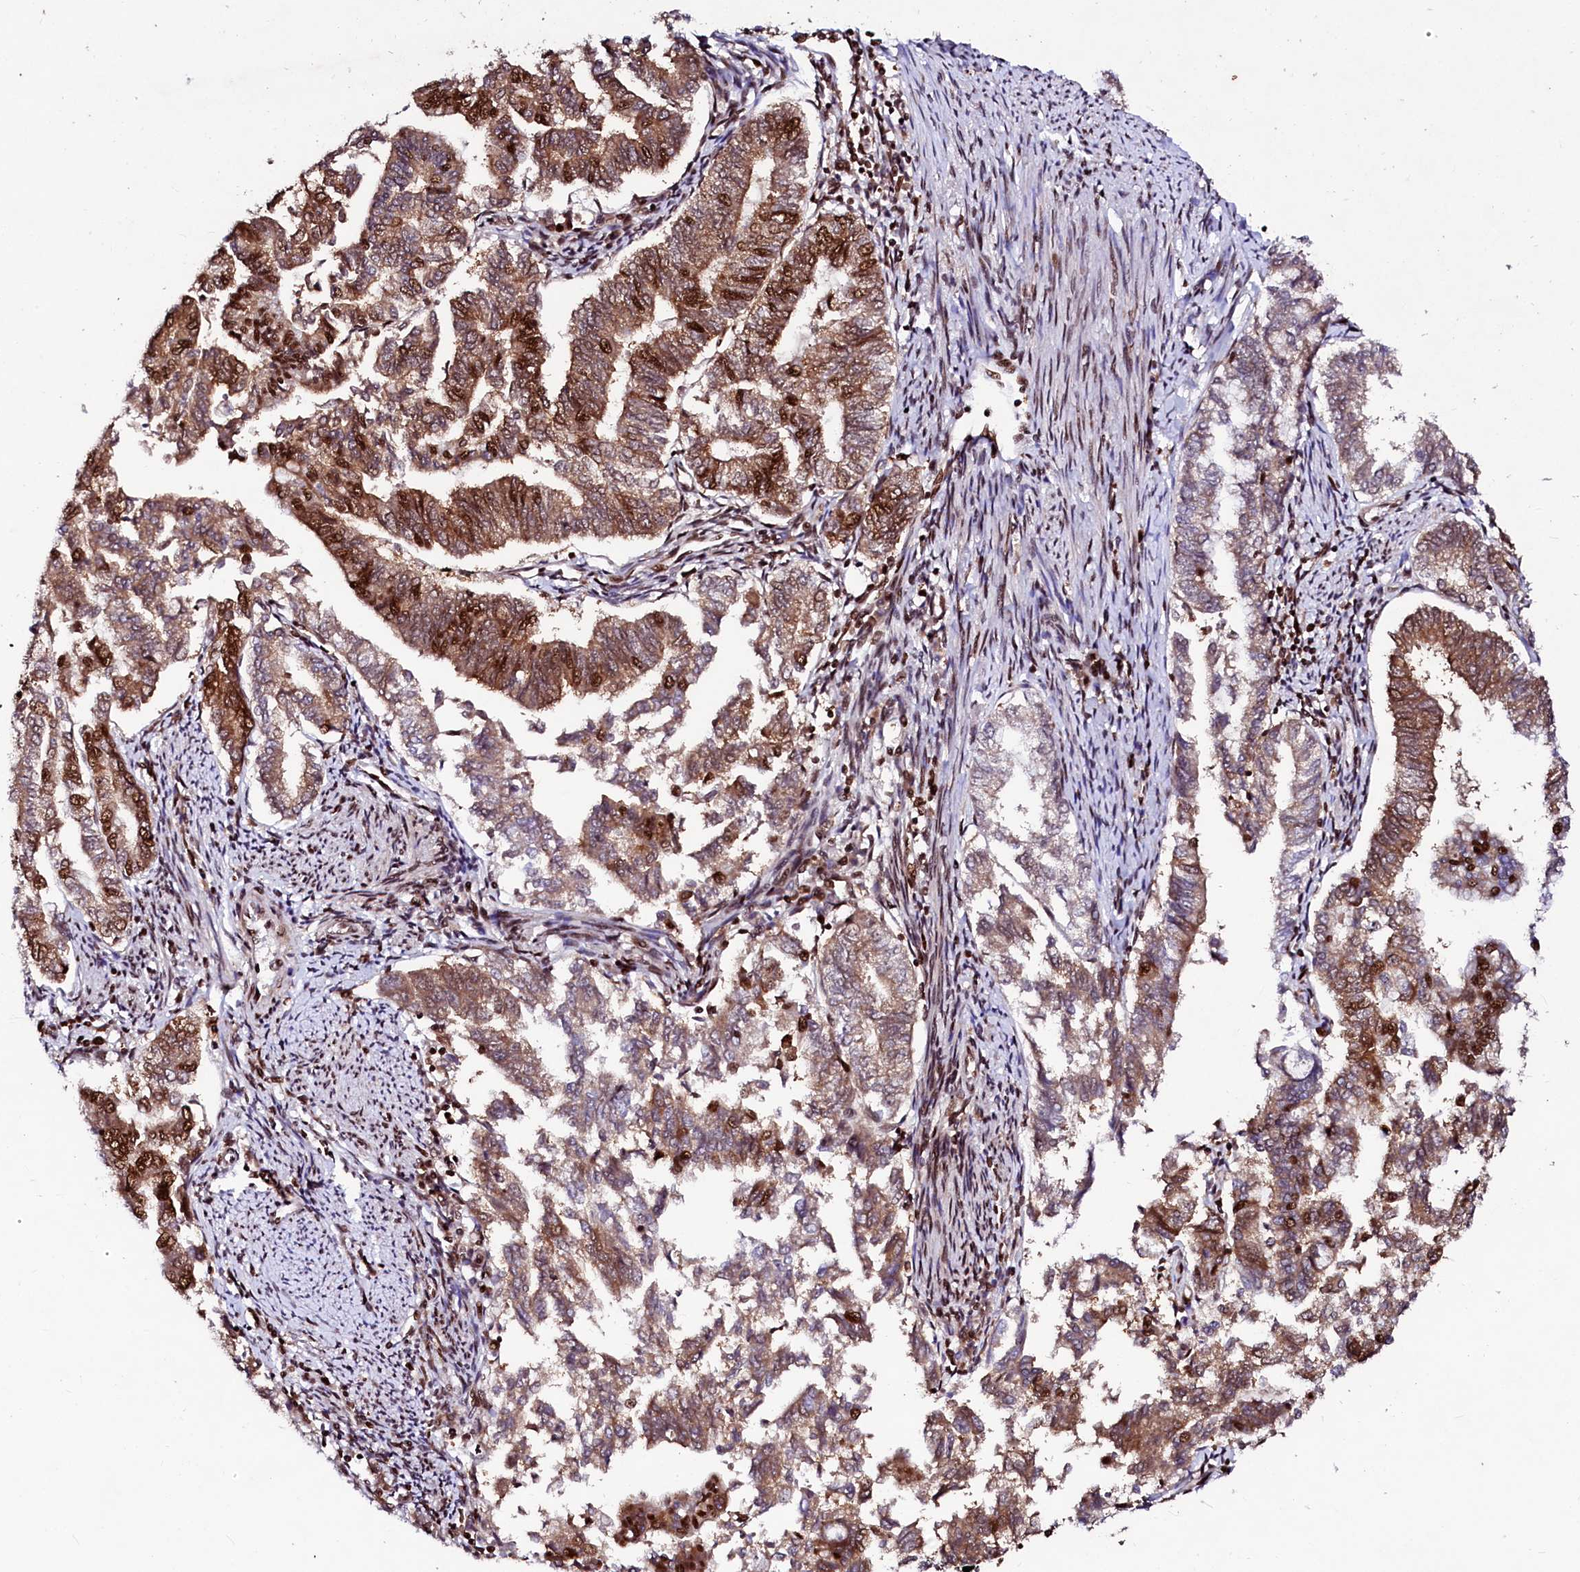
{"staining": {"intensity": "strong", "quantity": ">75%", "location": "cytoplasmic/membranous,nuclear"}, "tissue": "endometrial cancer", "cell_type": "Tumor cells", "image_type": "cancer", "snomed": [{"axis": "morphology", "description": "Adenocarcinoma, NOS"}, {"axis": "topography", "description": "Endometrium"}], "caption": "Tumor cells exhibit high levels of strong cytoplasmic/membranous and nuclear positivity in approximately >75% of cells in adenocarcinoma (endometrial). The staining was performed using DAB, with brown indicating positive protein expression. Nuclei are stained blue with hematoxylin.", "gene": "CPSF6", "patient": {"sex": "female", "age": 79}}